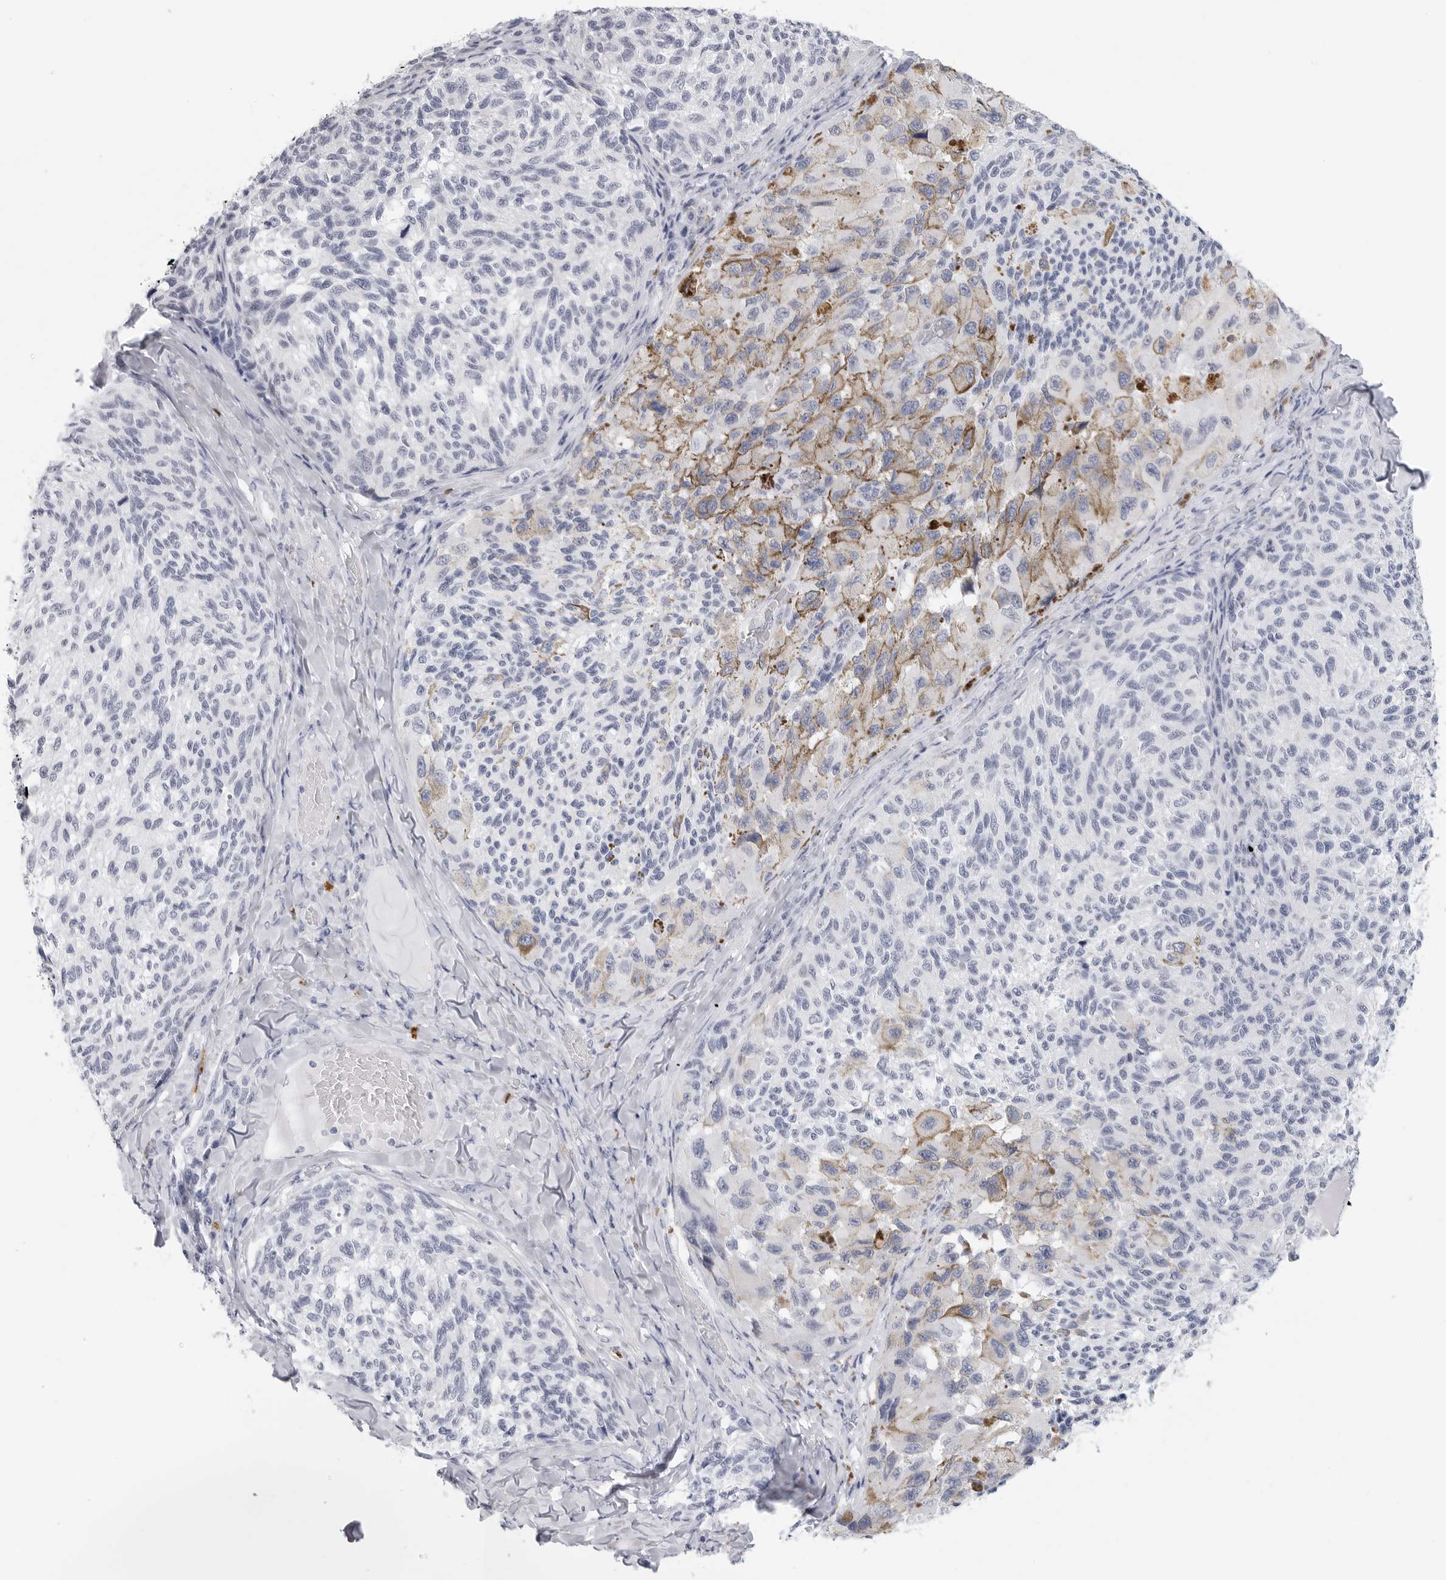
{"staining": {"intensity": "negative", "quantity": "none", "location": "none"}, "tissue": "melanoma", "cell_type": "Tumor cells", "image_type": "cancer", "snomed": [{"axis": "morphology", "description": "Malignant melanoma, NOS"}, {"axis": "topography", "description": "Skin"}], "caption": "High power microscopy photomicrograph of an immunohistochemistry (IHC) micrograph of melanoma, revealing no significant expression in tumor cells. (DAB immunohistochemistry visualized using brightfield microscopy, high magnification).", "gene": "HSPB7", "patient": {"sex": "female", "age": 73}}